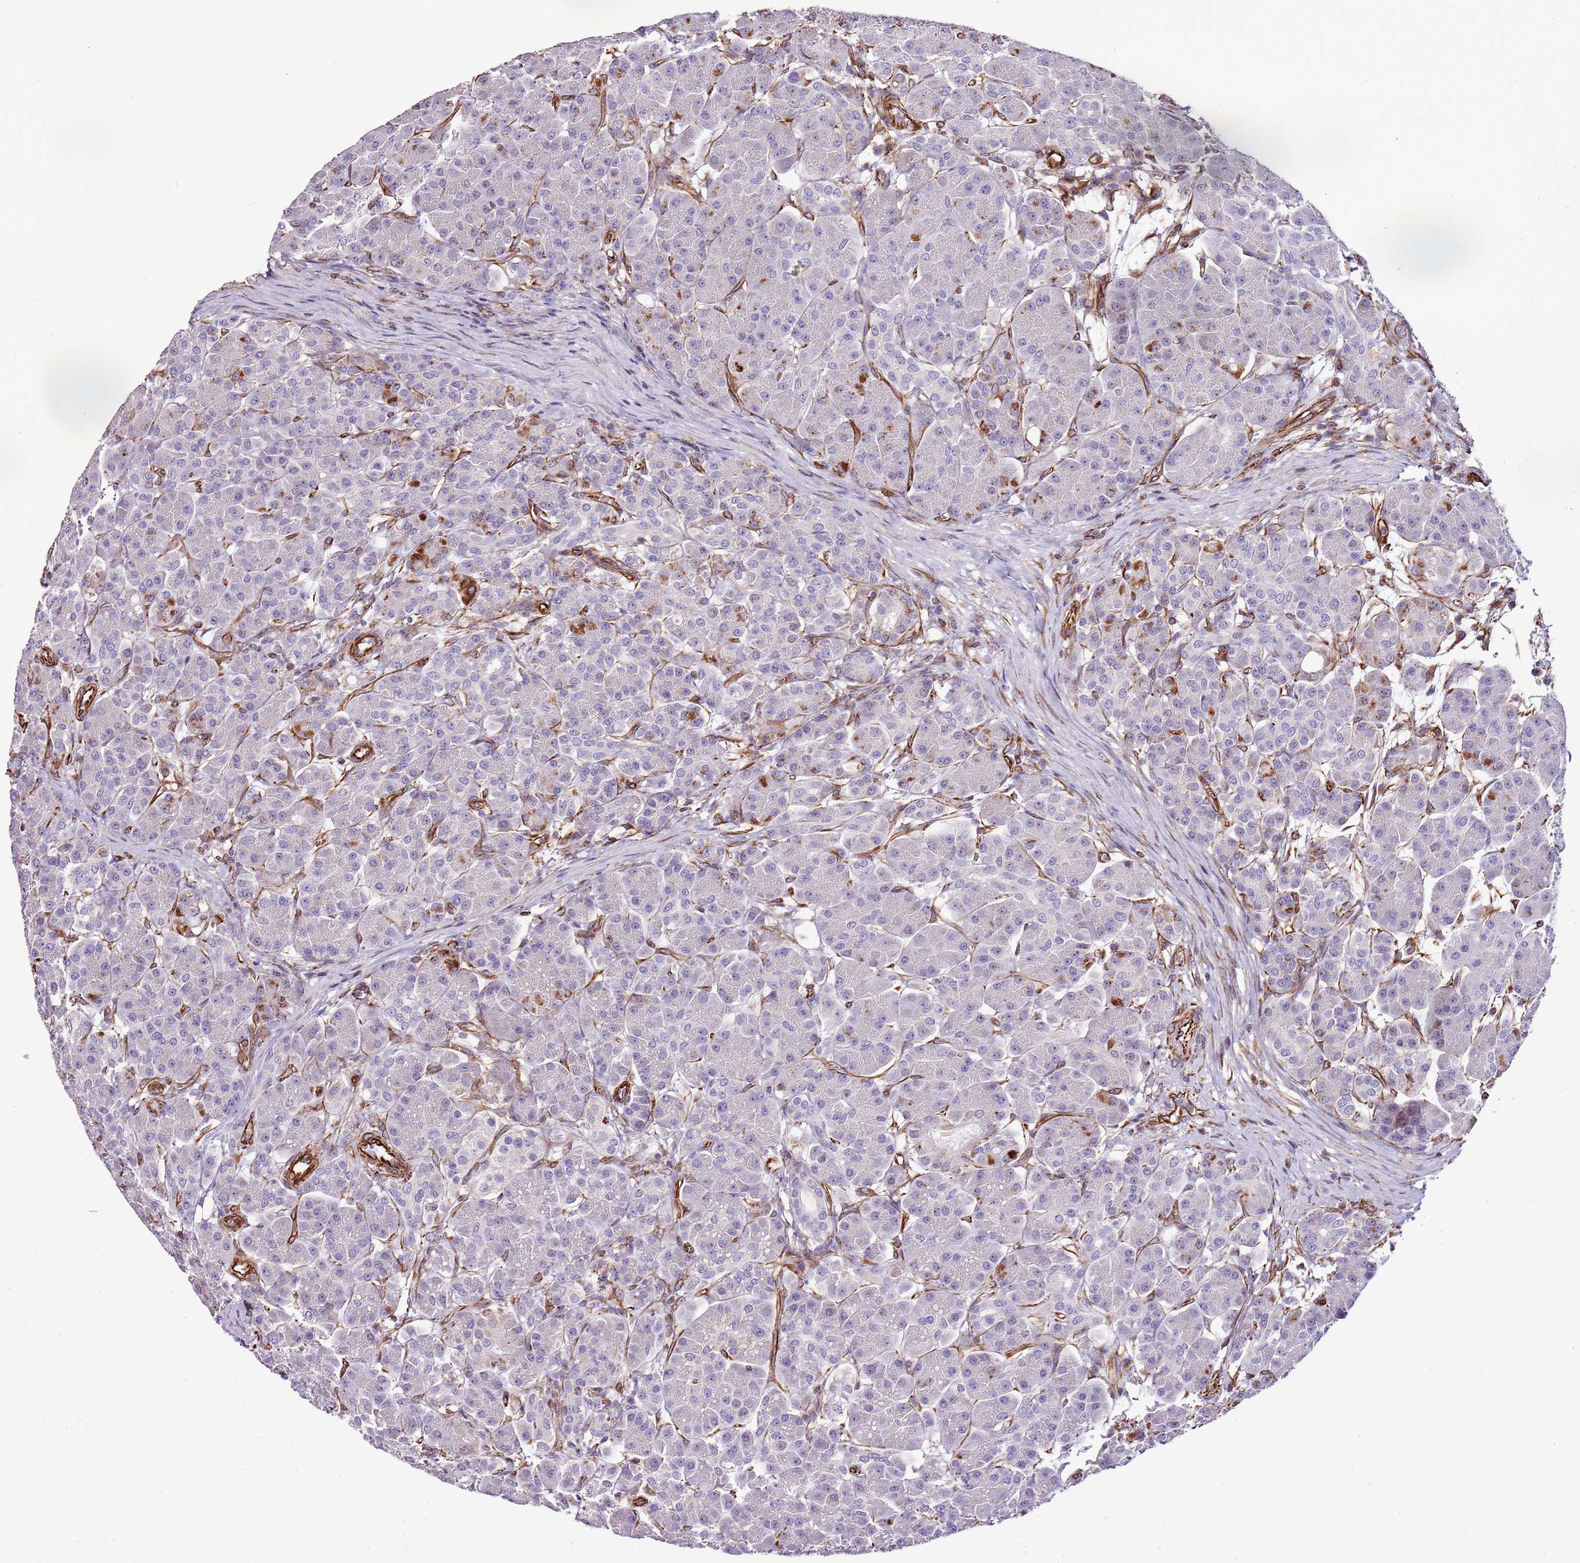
{"staining": {"intensity": "negative", "quantity": "none", "location": "none"}, "tissue": "pancreas", "cell_type": "Exocrine glandular cells", "image_type": "normal", "snomed": [{"axis": "morphology", "description": "Normal tissue, NOS"}, {"axis": "topography", "description": "Pancreas"}], "caption": "This is an immunohistochemistry photomicrograph of normal human pancreas. There is no positivity in exocrine glandular cells.", "gene": "ZNF786", "patient": {"sex": "male", "age": 63}}